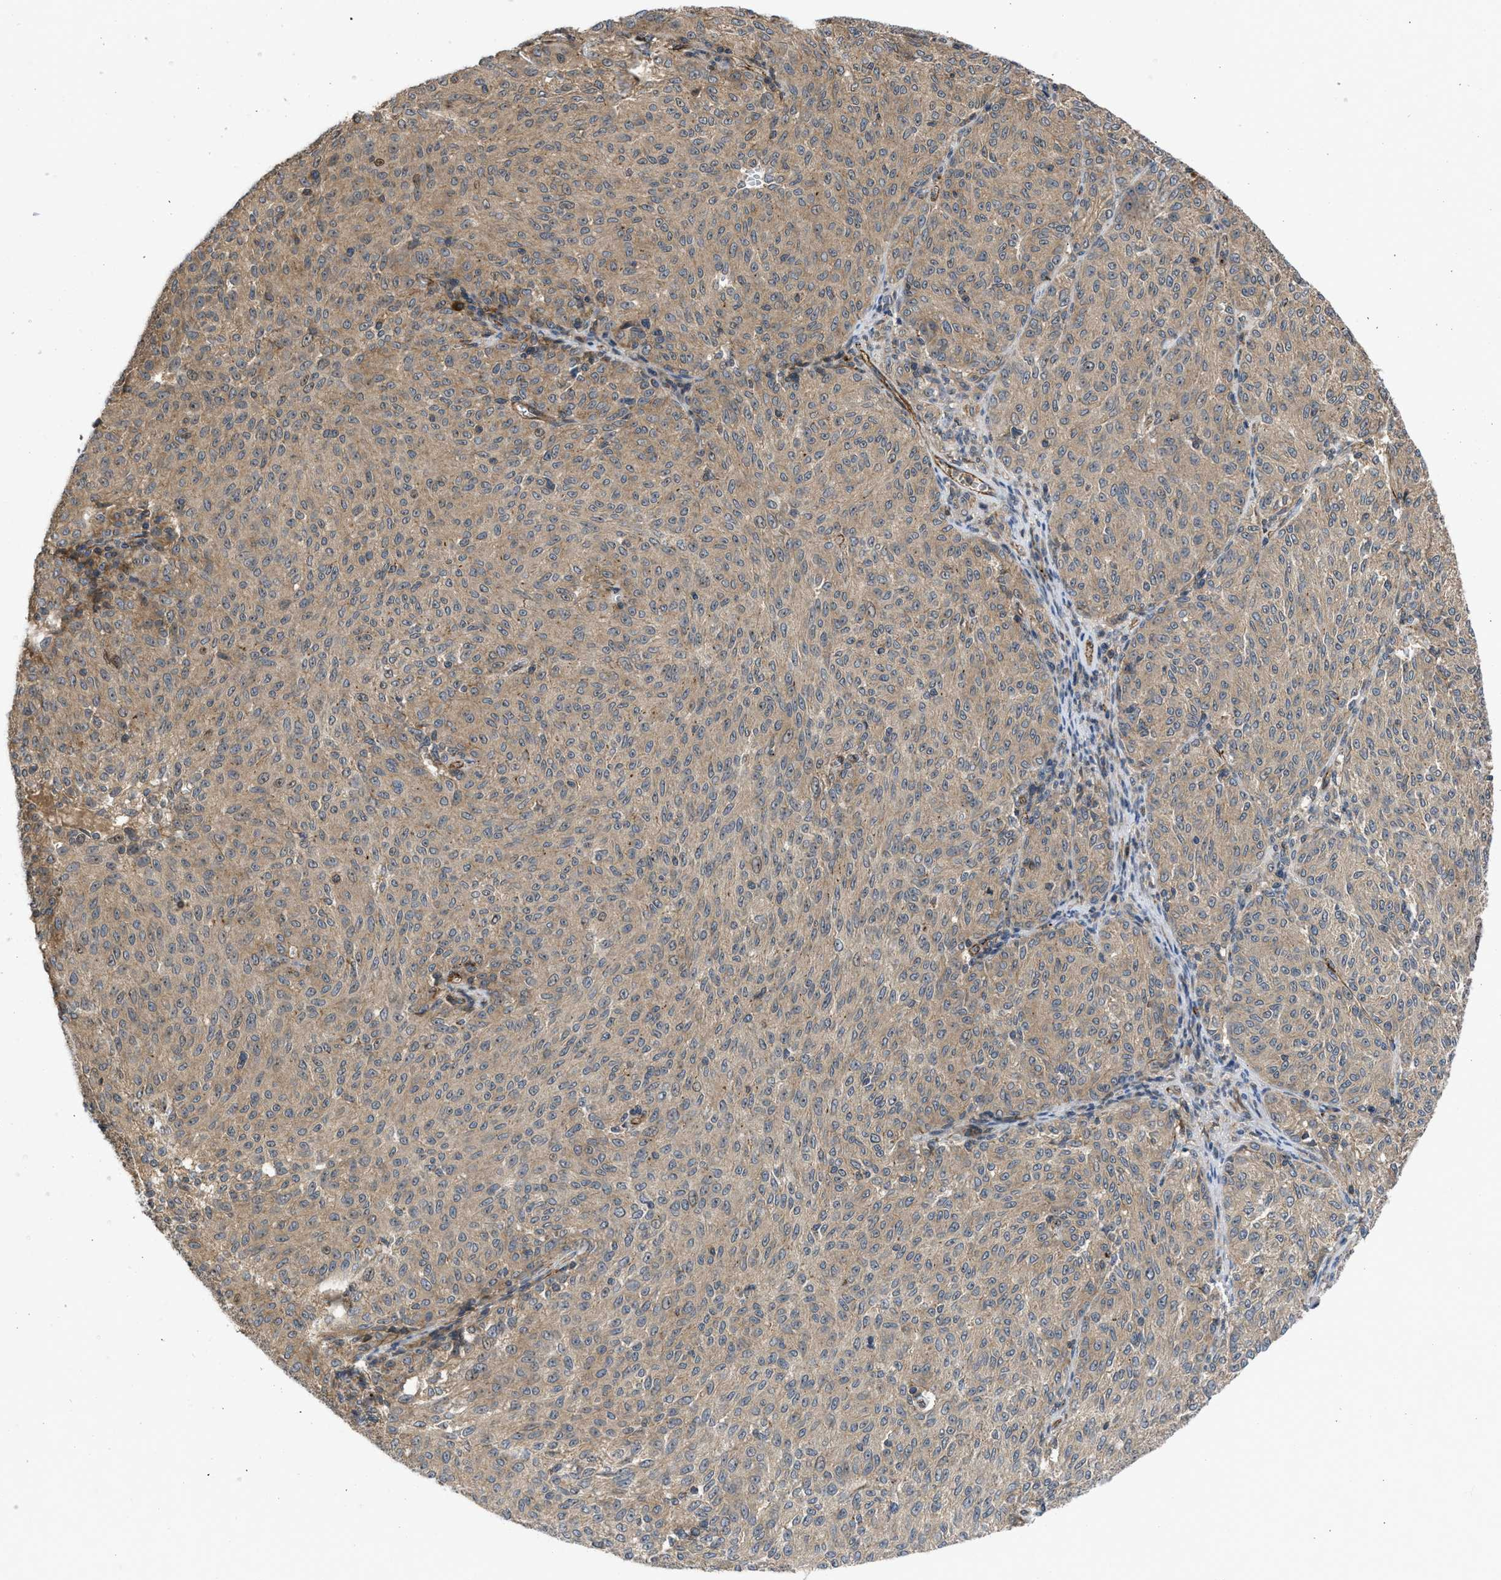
{"staining": {"intensity": "moderate", "quantity": ">75%", "location": "cytoplasmic/membranous"}, "tissue": "melanoma", "cell_type": "Tumor cells", "image_type": "cancer", "snomed": [{"axis": "morphology", "description": "Malignant melanoma, NOS"}, {"axis": "topography", "description": "Skin"}], "caption": "Melanoma stained with a brown dye shows moderate cytoplasmic/membranous positive positivity in about >75% of tumor cells.", "gene": "GPATCH2L", "patient": {"sex": "female", "age": 72}}